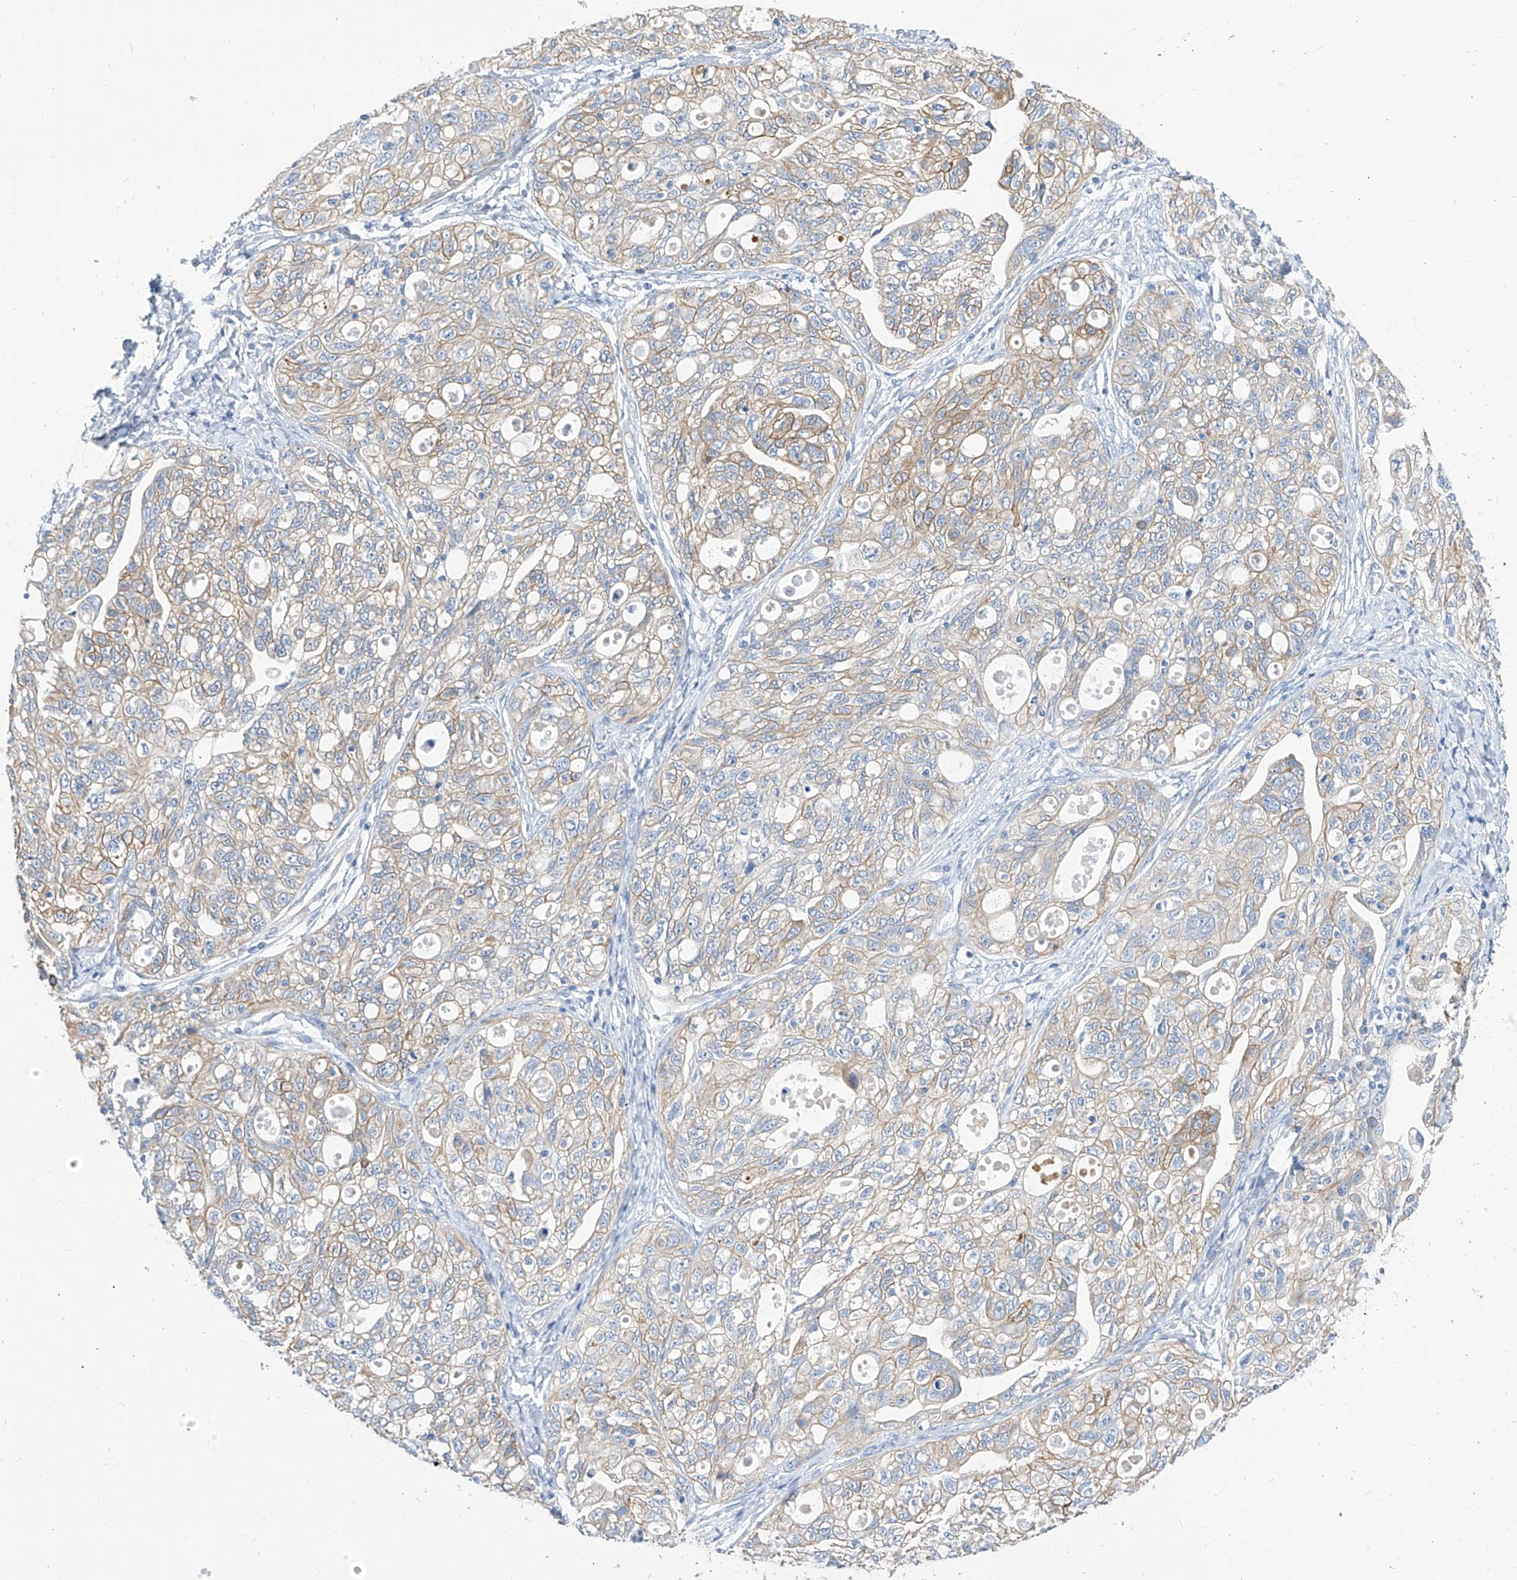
{"staining": {"intensity": "weak", "quantity": "25%-75%", "location": "cytoplasmic/membranous"}, "tissue": "ovarian cancer", "cell_type": "Tumor cells", "image_type": "cancer", "snomed": [{"axis": "morphology", "description": "Carcinoma, NOS"}, {"axis": "morphology", "description": "Cystadenocarcinoma, serous, NOS"}, {"axis": "topography", "description": "Ovary"}], "caption": "This is an image of IHC staining of ovarian cancer, which shows weak staining in the cytoplasmic/membranous of tumor cells.", "gene": "SCGB2A1", "patient": {"sex": "female", "age": 69}}